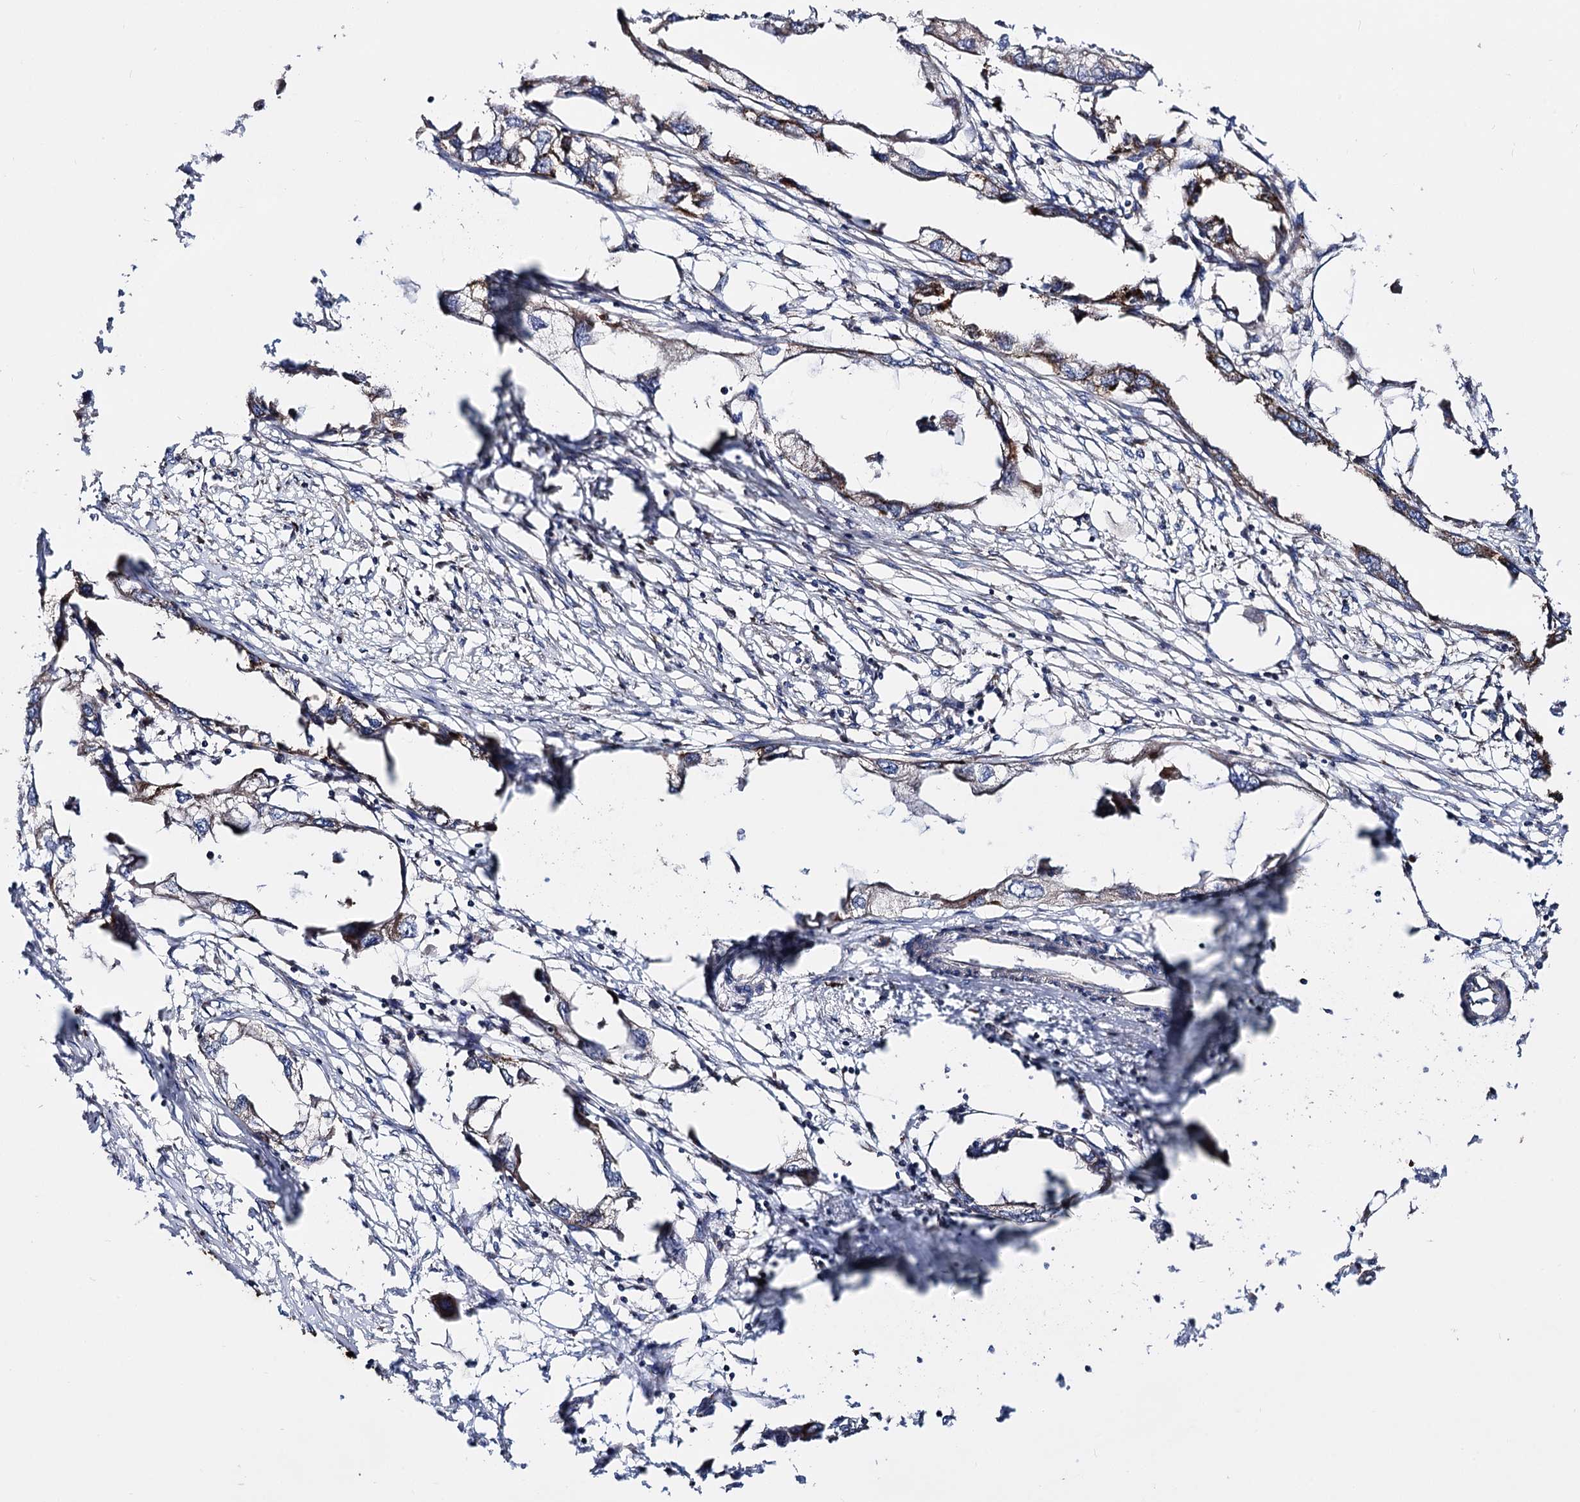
{"staining": {"intensity": "moderate", "quantity": "<25%", "location": "cytoplasmic/membranous"}, "tissue": "endometrial cancer", "cell_type": "Tumor cells", "image_type": "cancer", "snomed": [{"axis": "morphology", "description": "Adenocarcinoma, NOS"}, {"axis": "morphology", "description": "Adenocarcinoma, metastatic, NOS"}, {"axis": "topography", "description": "Adipose tissue"}, {"axis": "topography", "description": "Endometrium"}], "caption": "Immunohistochemistry (IHC) image of neoplastic tissue: endometrial cancer stained using IHC exhibits low levels of moderate protein expression localized specifically in the cytoplasmic/membranous of tumor cells, appearing as a cytoplasmic/membranous brown color.", "gene": "IQCH", "patient": {"sex": "female", "age": 67}}